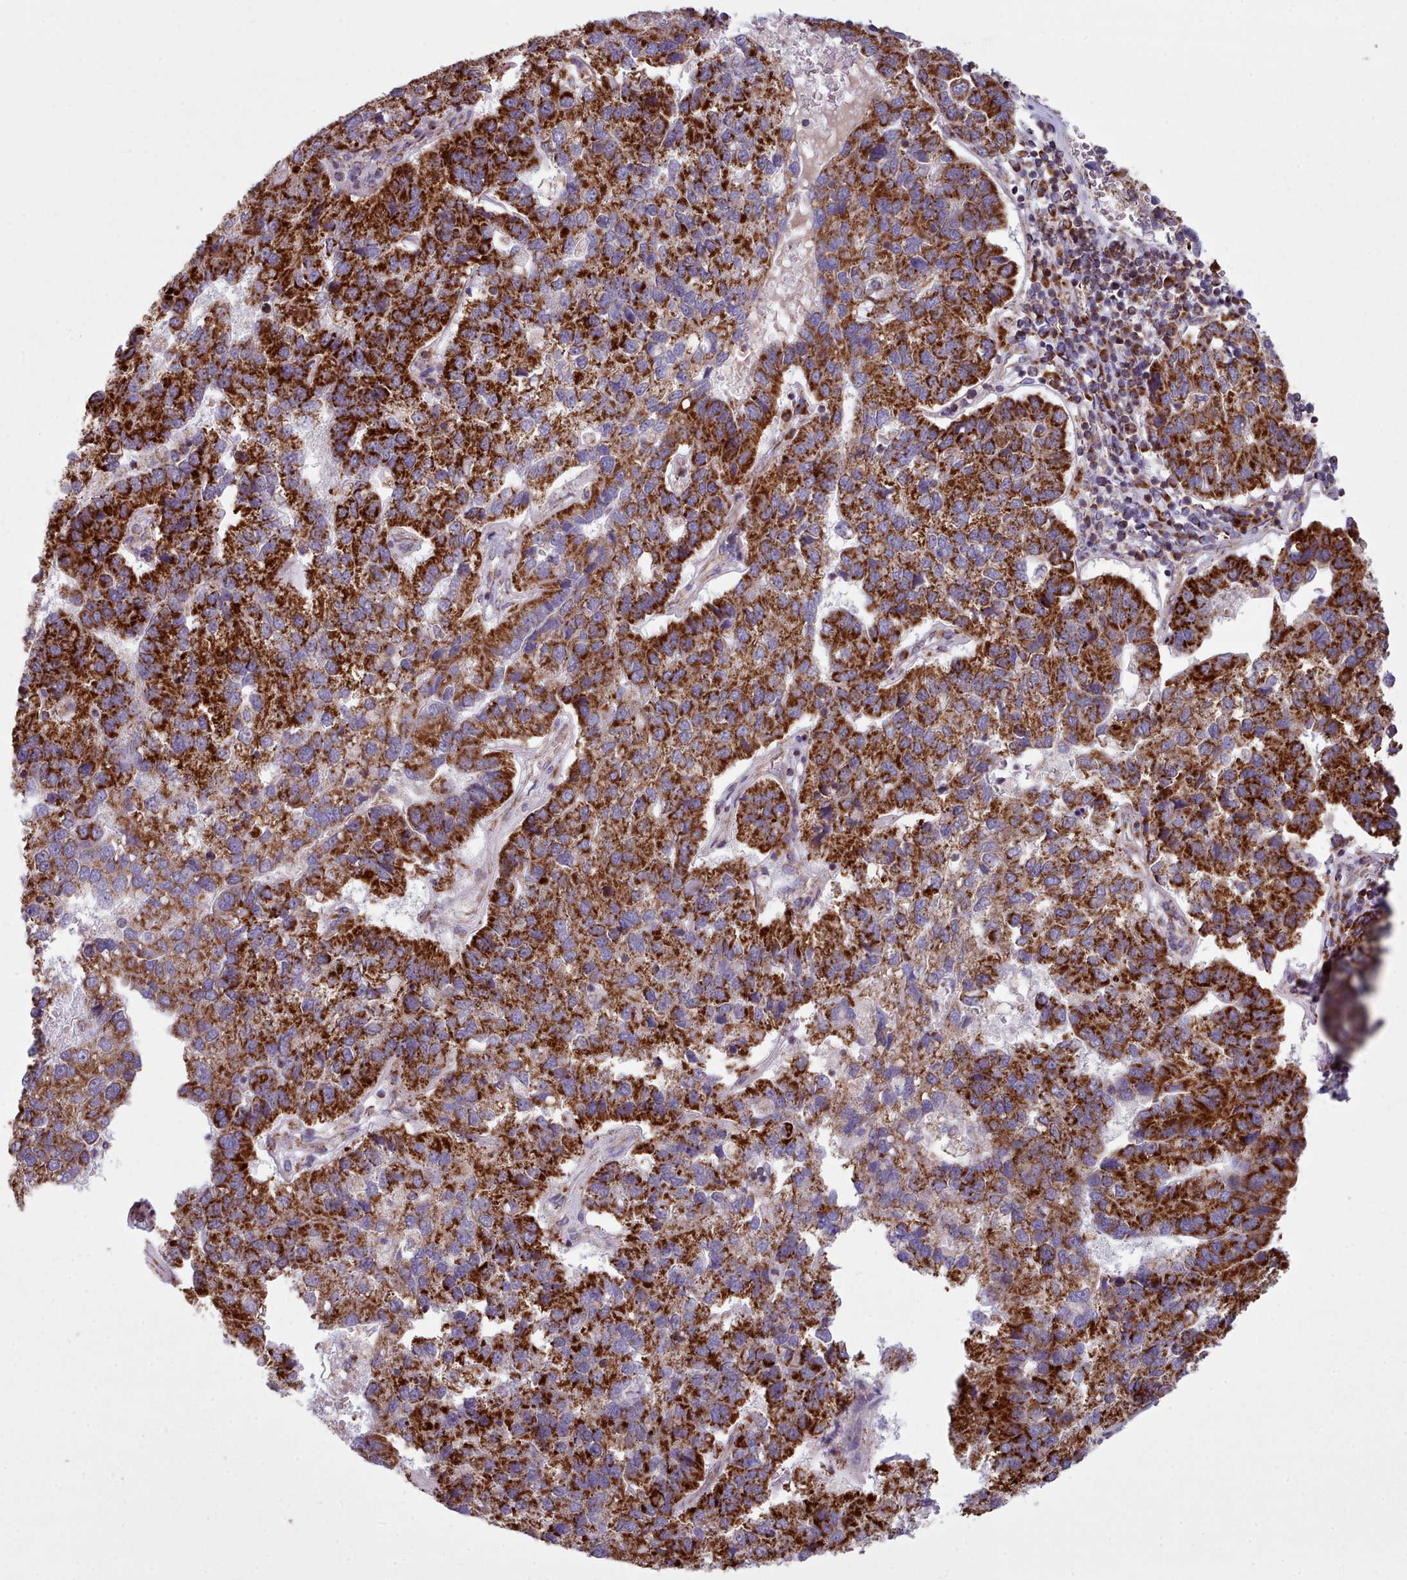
{"staining": {"intensity": "strong", "quantity": ">75%", "location": "cytoplasmic/membranous"}, "tissue": "pancreatic cancer", "cell_type": "Tumor cells", "image_type": "cancer", "snomed": [{"axis": "morphology", "description": "Adenocarcinoma, NOS"}, {"axis": "topography", "description": "Pancreas"}], "caption": "Adenocarcinoma (pancreatic) stained with immunohistochemistry (IHC) exhibits strong cytoplasmic/membranous expression in approximately >75% of tumor cells. Using DAB (brown) and hematoxylin (blue) stains, captured at high magnification using brightfield microscopy.", "gene": "SRP54", "patient": {"sex": "female", "age": 61}}